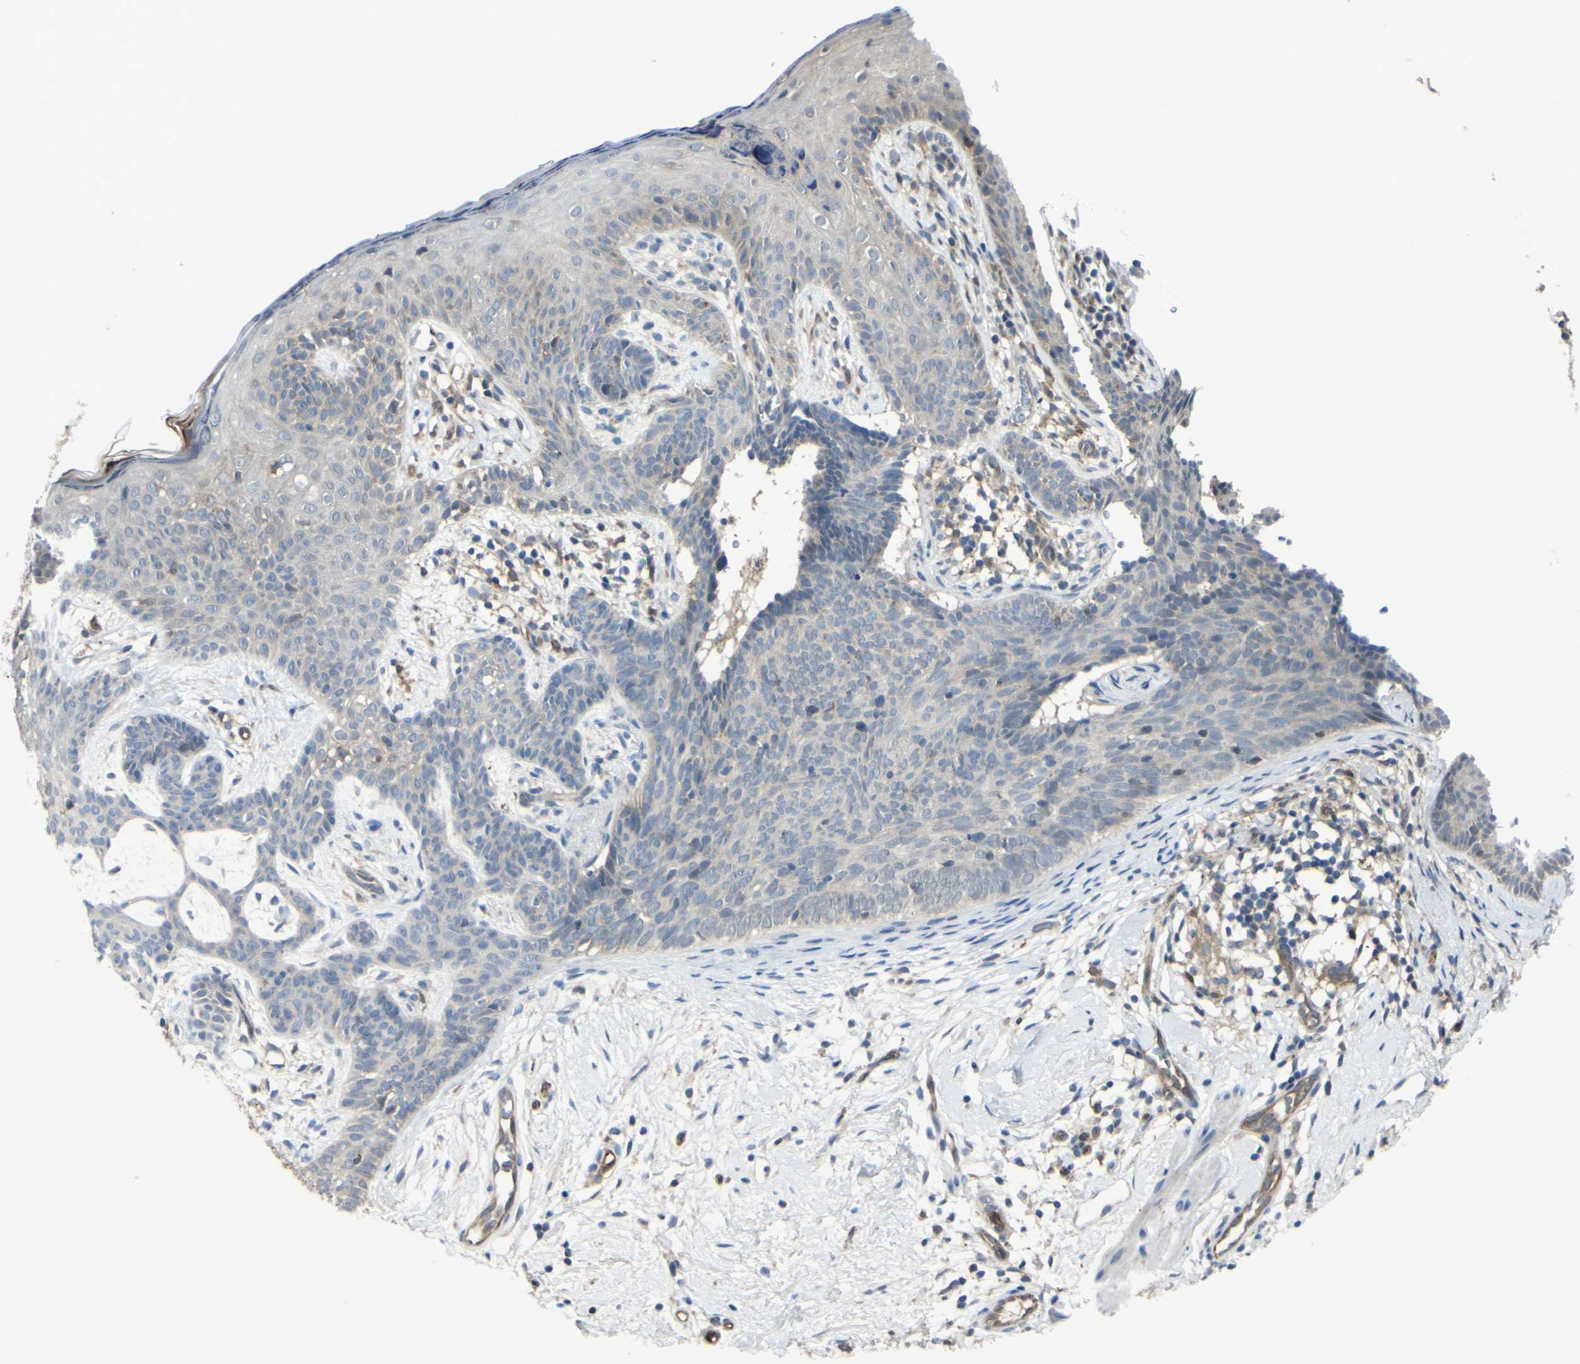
{"staining": {"intensity": "negative", "quantity": "none", "location": "none"}, "tissue": "skin cancer", "cell_type": "Tumor cells", "image_type": "cancer", "snomed": [{"axis": "morphology", "description": "Developmental malformation"}, {"axis": "morphology", "description": "Basal cell carcinoma"}, {"axis": "topography", "description": "Skin"}], "caption": "The IHC micrograph has no significant expression in tumor cells of skin cancer (basal cell carcinoma) tissue.", "gene": "IGSF9B", "patient": {"sex": "female", "age": 62}}